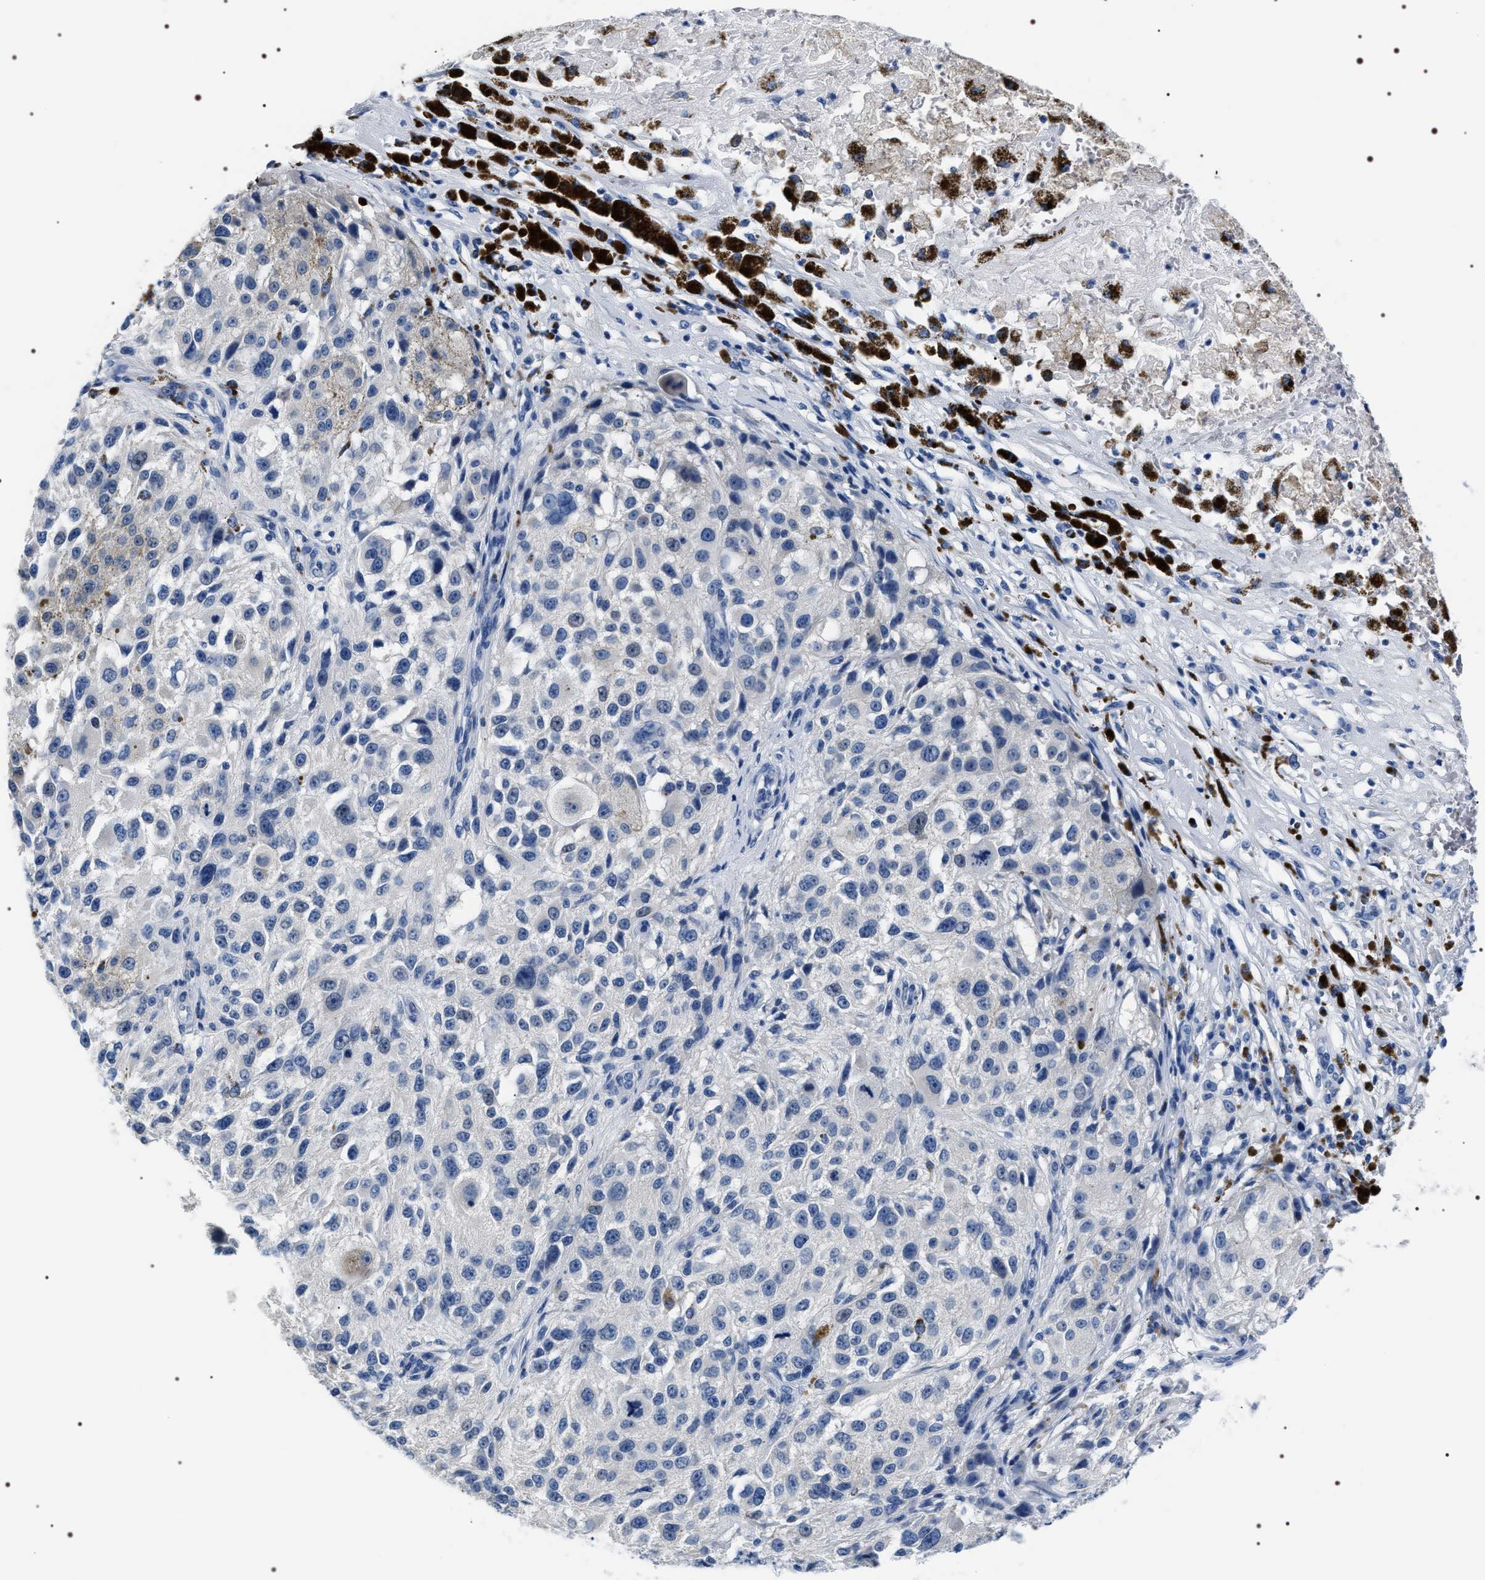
{"staining": {"intensity": "negative", "quantity": "none", "location": "none"}, "tissue": "melanoma", "cell_type": "Tumor cells", "image_type": "cancer", "snomed": [{"axis": "morphology", "description": "Necrosis, NOS"}, {"axis": "morphology", "description": "Malignant melanoma, NOS"}, {"axis": "topography", "description": "Skin"}], "caption": "A photomicrograph of melanoma stained for a protein shows no brown staining in tumor cells. (Stains: DAB immunohistochemistry (IHC) with hematoxylin counter stain, Microscopy: brightfield microscopy at high magnification).", "gene": "ADH4", "patient": {"sex": "female", "age": 87}}